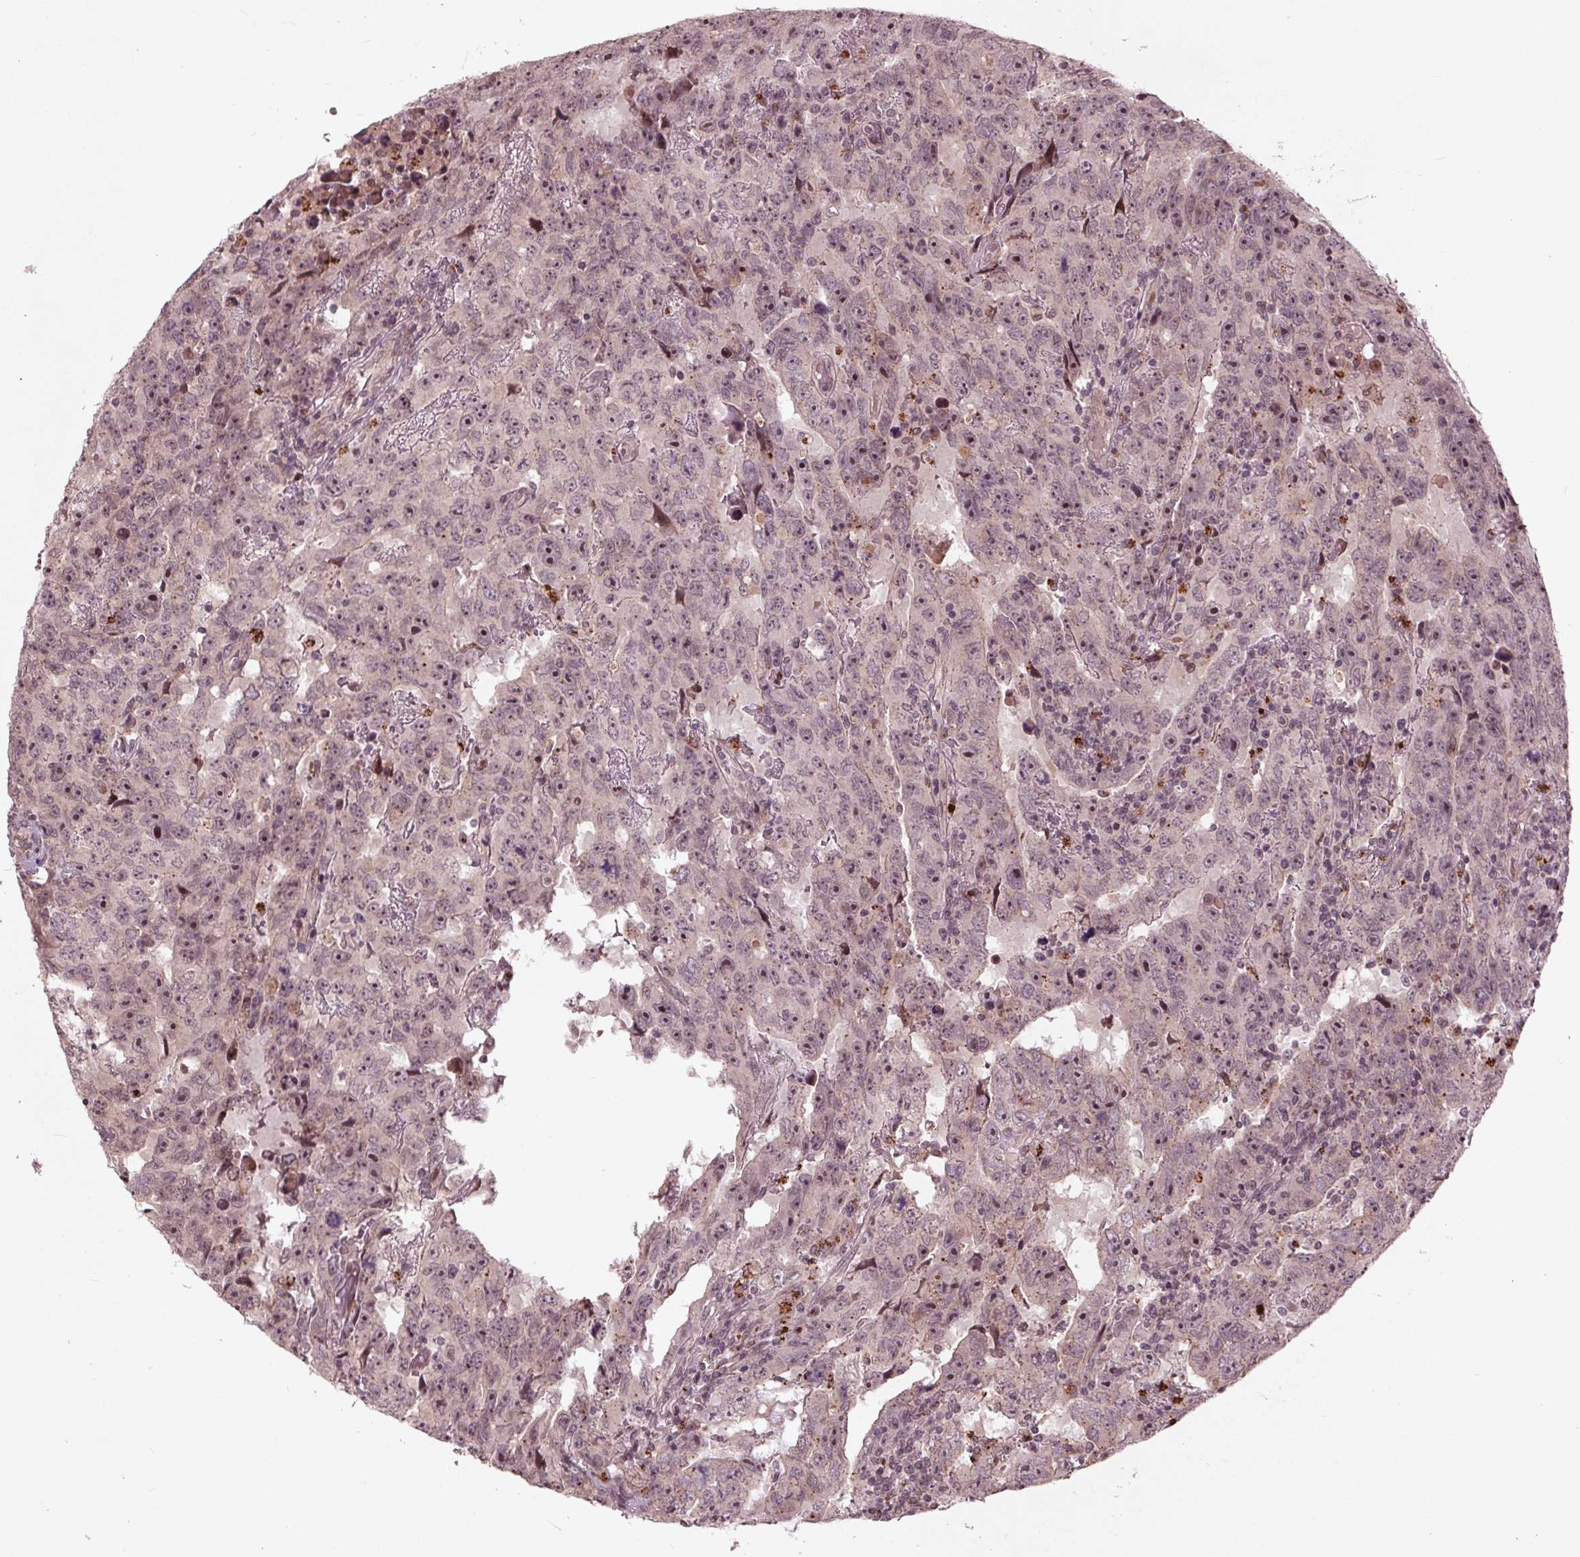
{"staining": {"intensity": "negative", "quantity": "none", "location": "none"}, "tissue": "testis cancer", "cell_type": "Tumor cells", "image_type": "cancer", "snomed": [{"axis": "morphology", "description": "Carcinoma, Embryonal, NOS"}, {"axis": "topography", "description": "Testis"}], "caption": "The photomicrograph shows no staining of tumor cells in testis cancer (embryonal carcinoma). (Brightfield microscopy of DAB (3,3'-diaminobenzidine) immunohistochemistry at high magnification).", "gene": "CDKL4", "patient": {"sex": "male", "age": 24}}